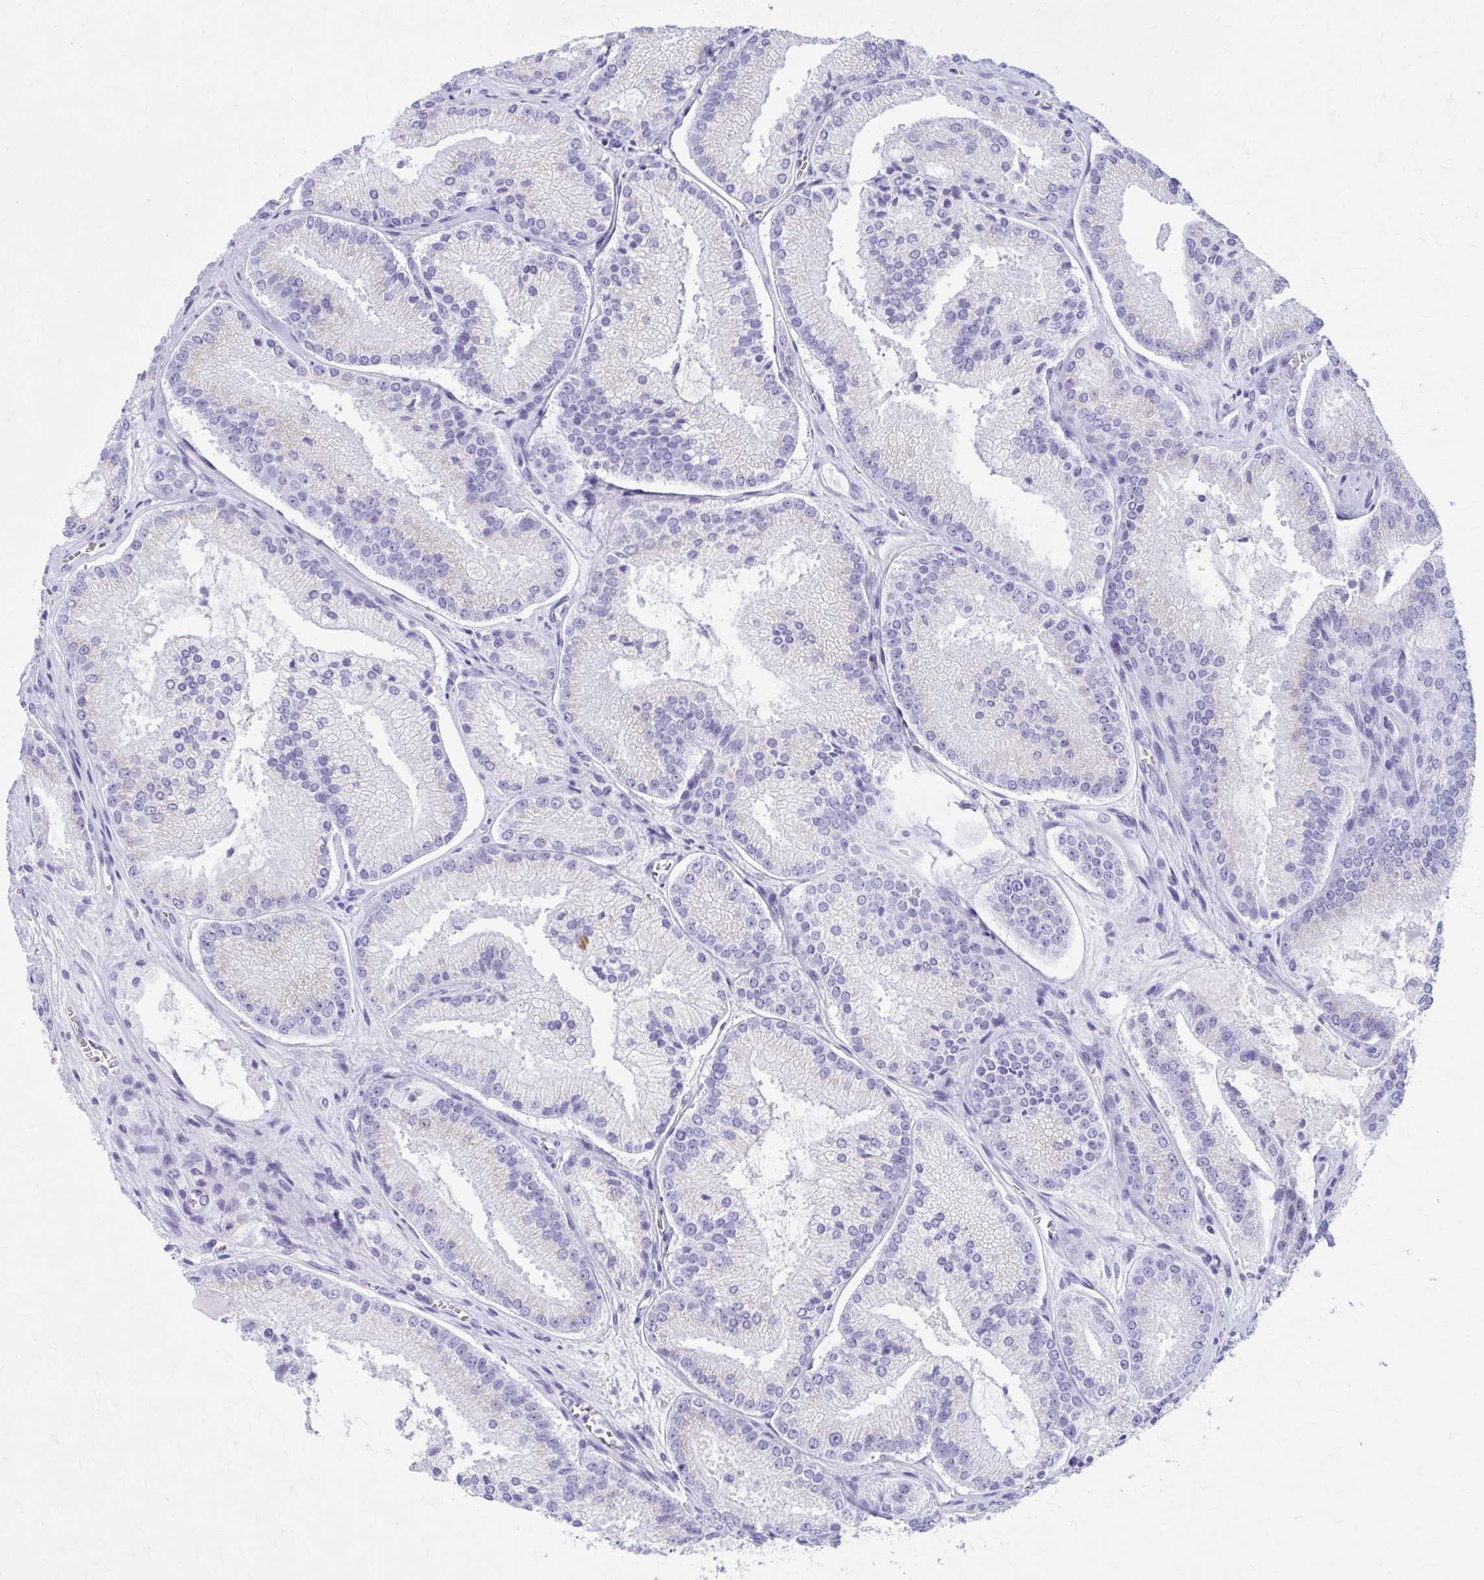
{"staining": {"intensity": "negative", "quantity": "none", "location": "none"}, "tissue": "prostate cancer", "cell_type": "Tumor cells", "image_type": "cancer", "snomed": [{"axis": "morphology", "description": "Adenocarcinoma, High grade"}, {"axis": "topography", "description": "Prostate"}], "caption": "Tumor cells are negative for brown protein staining in prostate cancer (adenocarcinoma (high-grade)).", "gene": "KCNE2", "patient": {"sex": "male", "age": 73}}